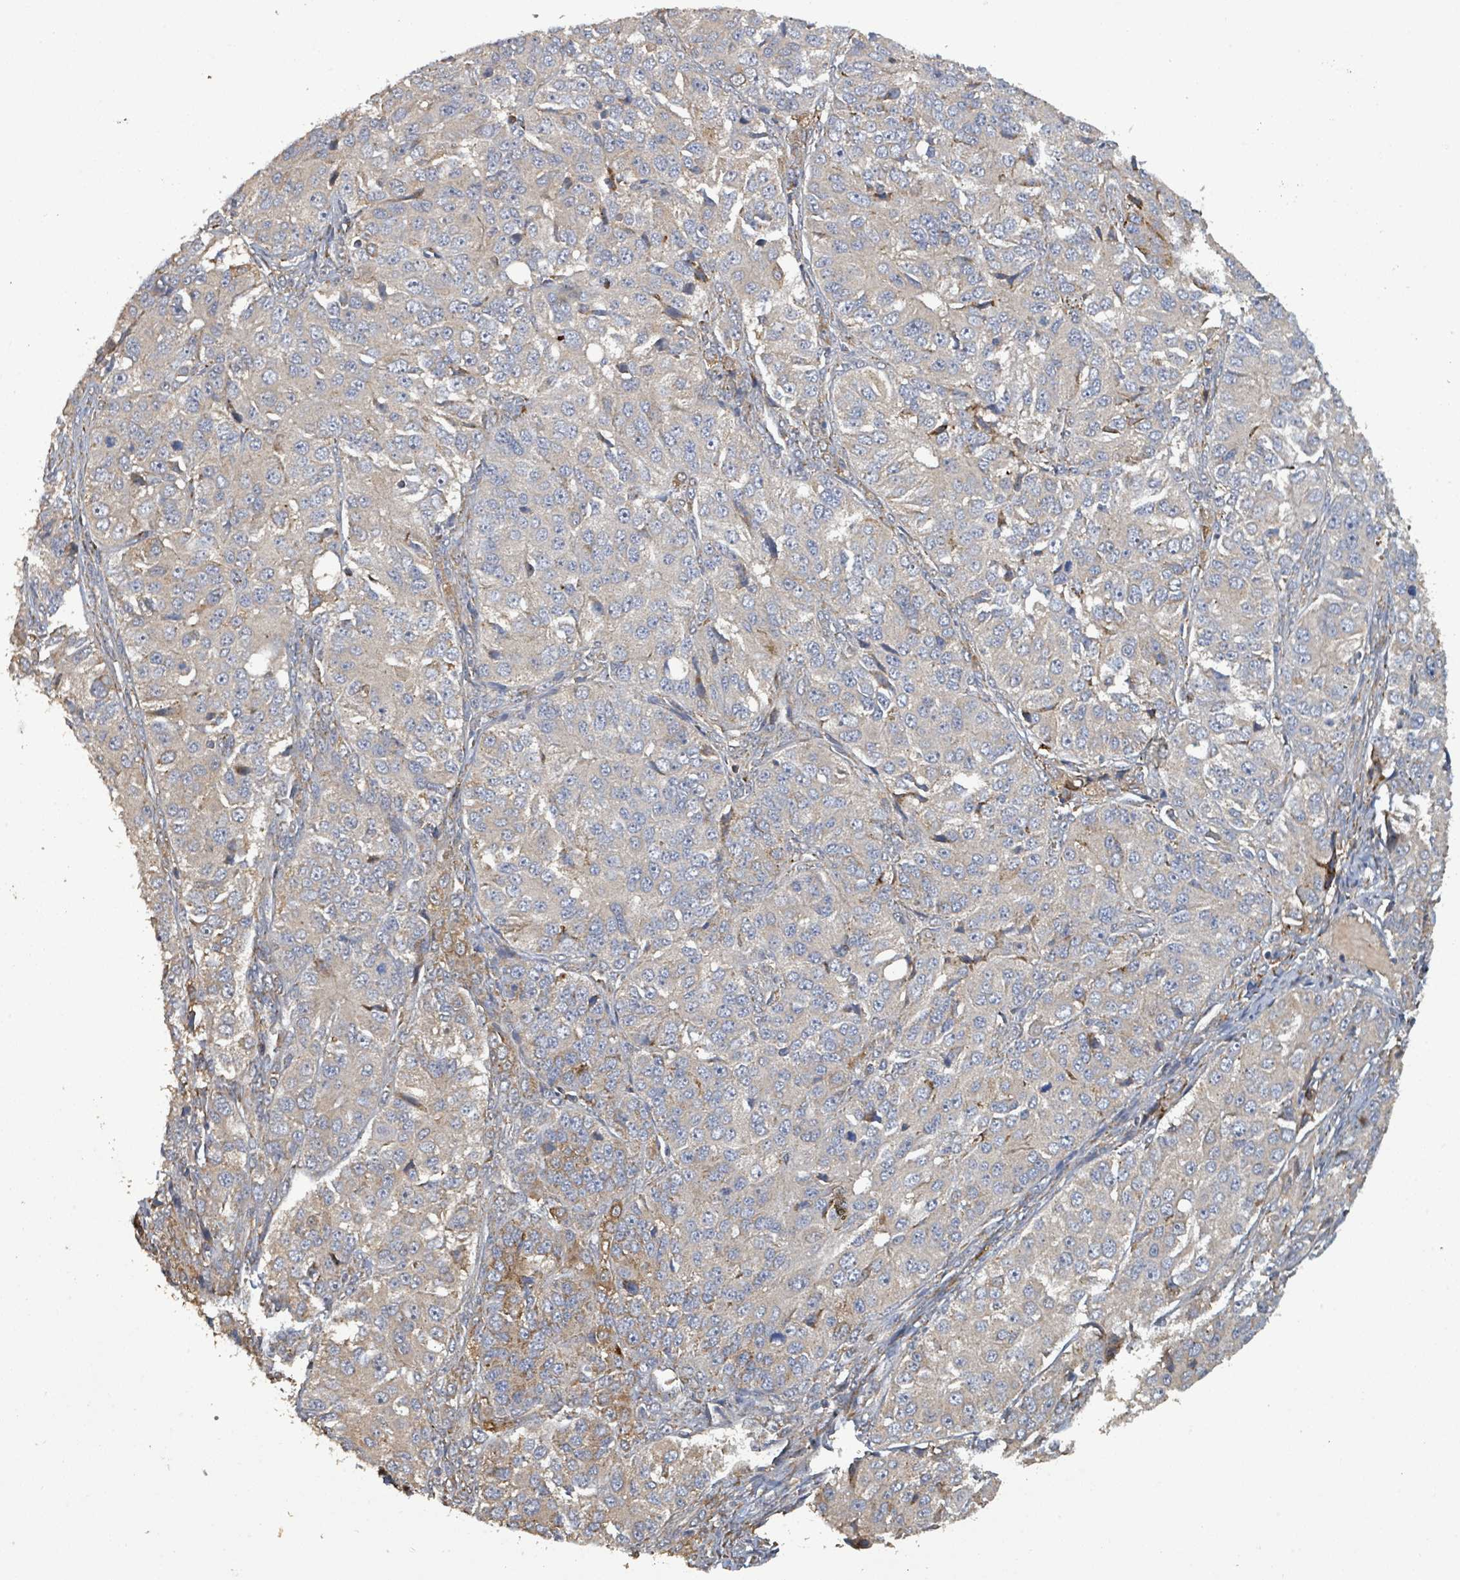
{"staining": {"intensity": "weak", "quantity": "25%-75%", "location": "cytoplasmic/membranous"}, "tissue": "ovarian cancer", "cell_type": "Tumor cells", "image_type": "cancer", "snomed": [{"axis": "morphology", "description": "Carcinoma, endometroid"}, {"axis": "topography", "description": "Ovary"}], "caption": "Human endometroid carcinoma (ovarian) stained for a protein (brown) reveals weak cytoplasmic/membranous positive positivity in about 25%-75% of tumor cells.", "gene": "STARD4", "patient": {"sex": "female", "age": 51}}